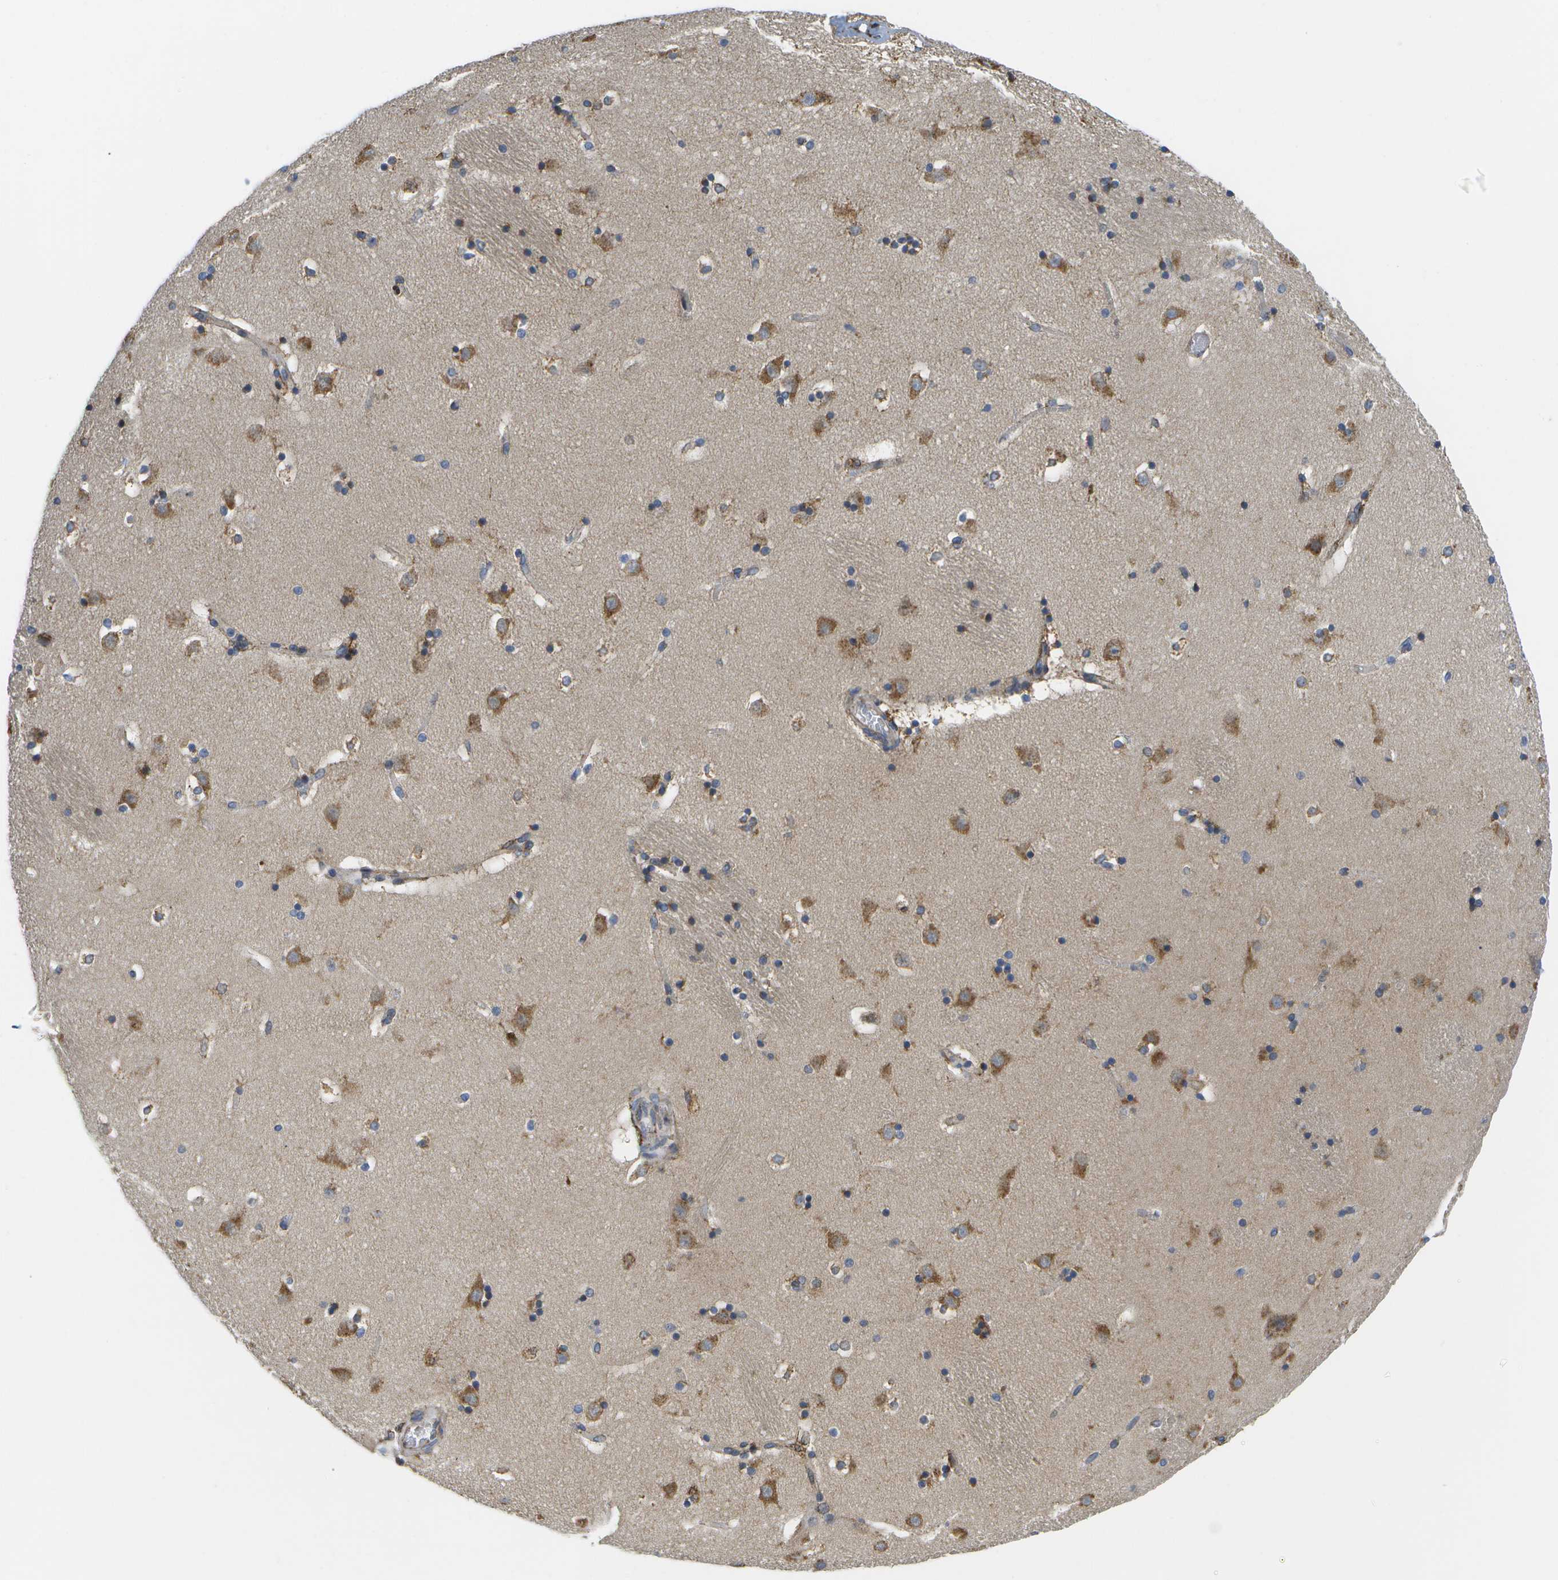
{"staining": {"intensity": "moderate", "quantity": "25%-75%", "location": "cytoplasmic/membranous"}, "tissue": "caudate", "cell_type": "Glial cells", "image_type": "normal", "snomed": [{"axis": "morphology", "description": "Normal tissue, NOS"}, {"axis": "topography", "description": "Lateral ventricle wall"}], "caption": "The photomicrograph displays staining of unremarkable caudate, revealing moderate cytoplasmic/membranous protein positivity (brown color) within glial cells.", "gene": "ZDHHC17", "patient": {"sex": "male", "age": 45}}